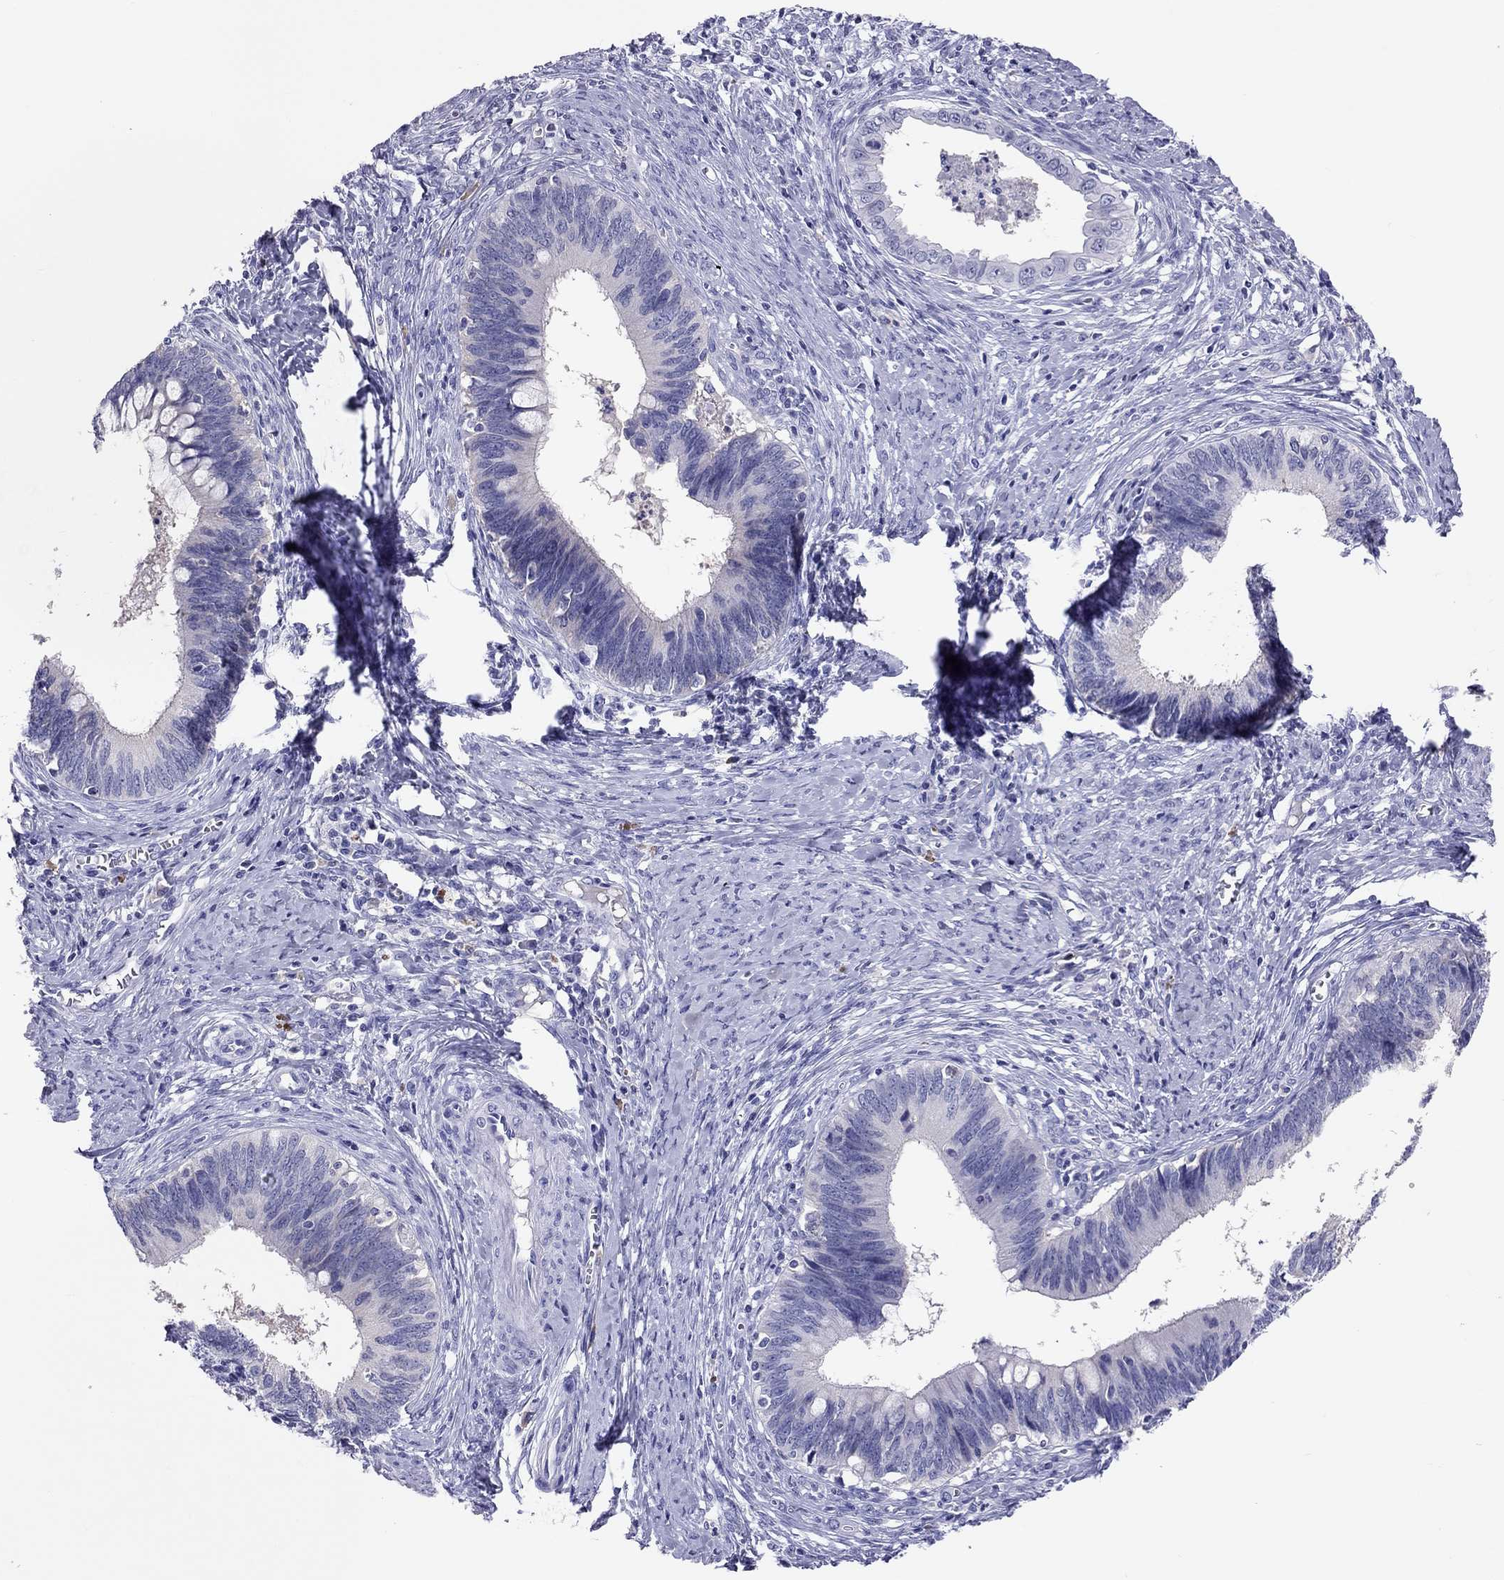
{"staining": {"intensity": "negative", "quantity": "none", "location": "none"}, "tissue": "cervical cancer", "cell_type": "Tumor cells", "image_type": "cancer", "snomed": [{"axis": "morphology", "description": "Adenocarcinoma, NOS"}, {"axis": "topography", "description": "Cervix"}], "caption": "This is an immunohistochemistry photomicrograph of adenocarcinoma (cervical). There is no positivity in tumor cells.", "gene": "CALHM1", "patient": {"sex": "female", "age": 42}}